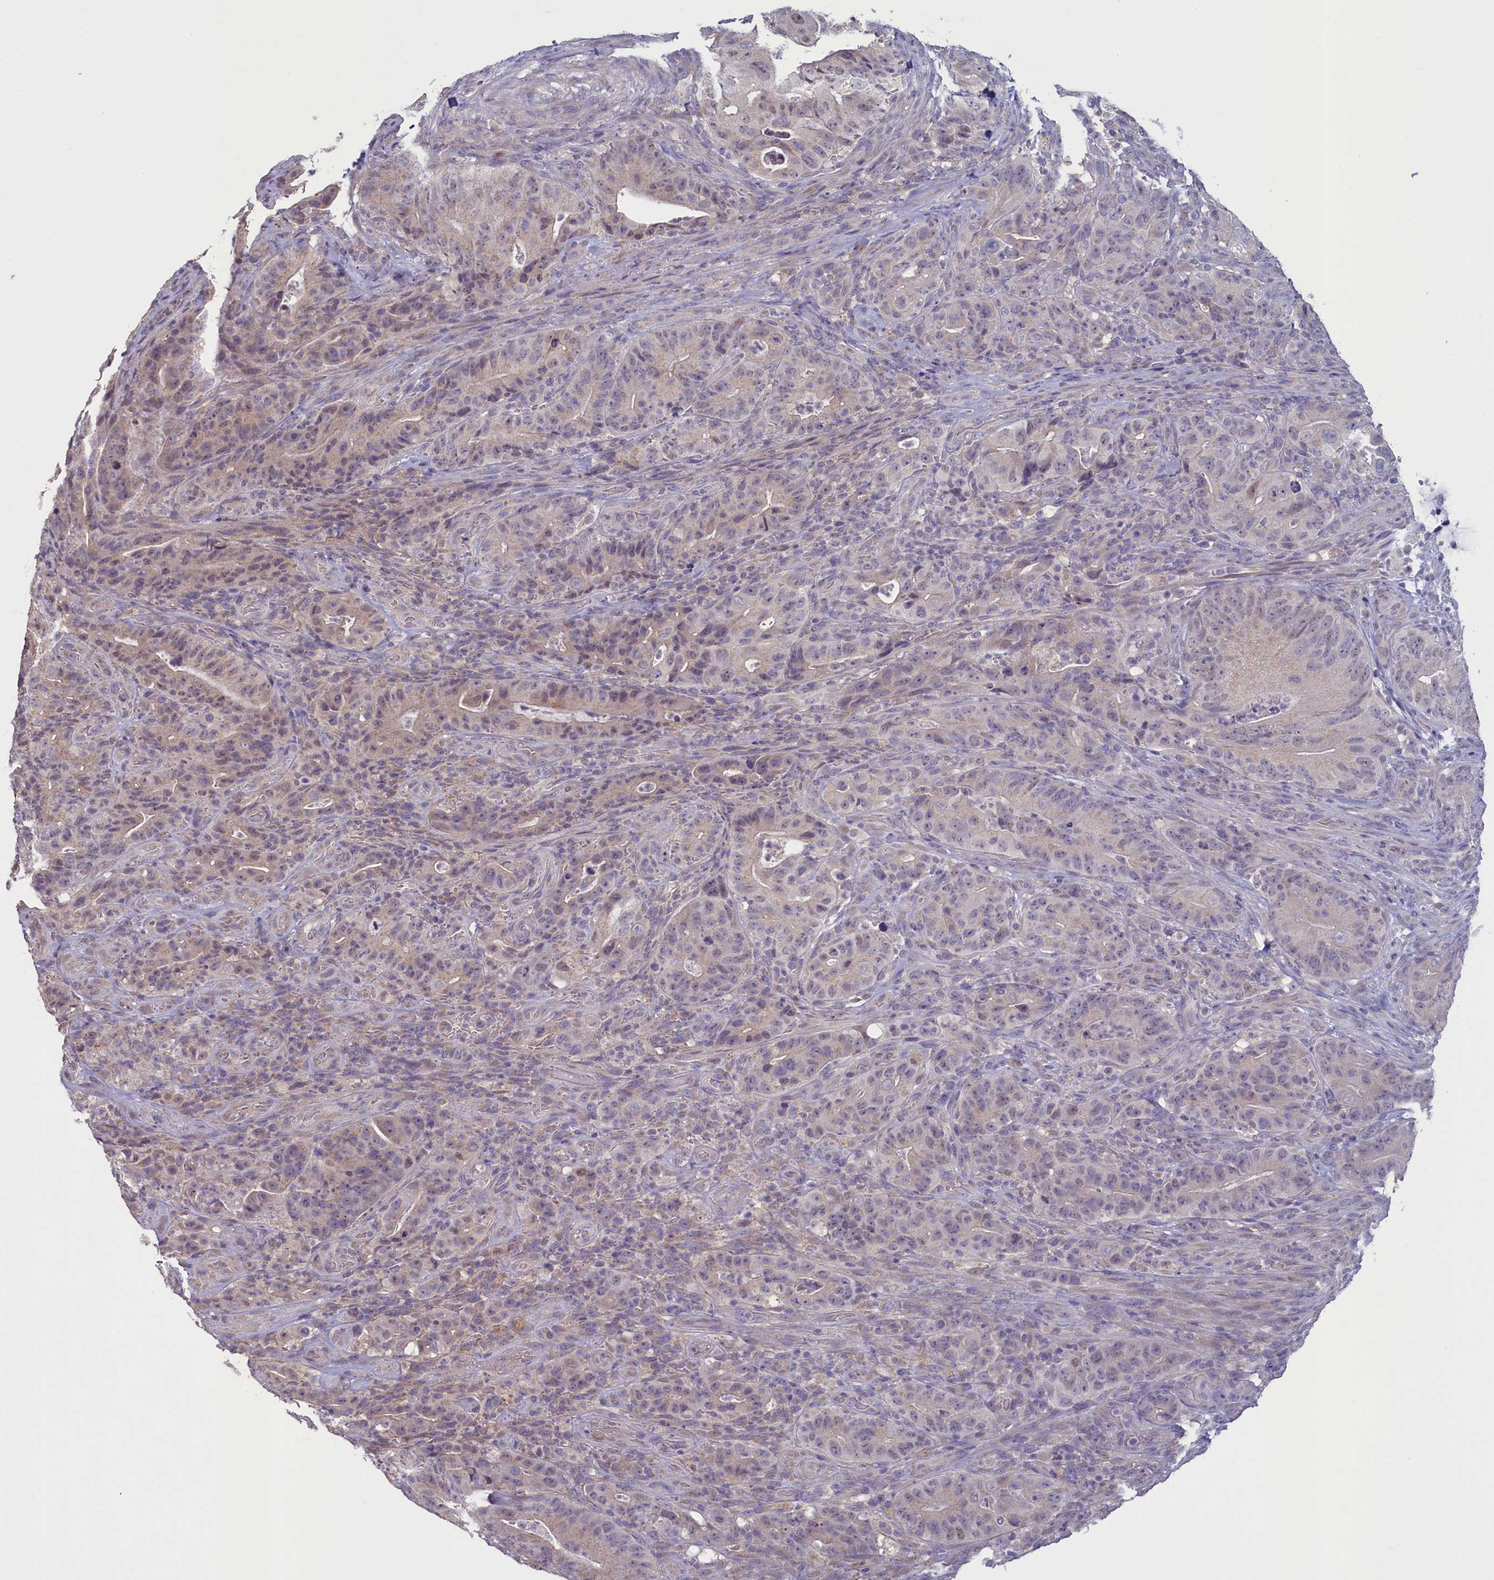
{"staining": {"intensity": "weak", "quantity": "<25%", "location": "nuclear"}, "tissue": "colorectal cancer", "cell_type": "Tumor cells", "image_type": "cancer", "snomed": [{"axis": "morphology", "description": "Normal tissue, NOS"}, {"axis": "topography", "description": "Colon"}], "caption": "The micrograph reveals no significant staining in tumor cells of colorectal cancer.", "gene": "ATF7IP2", "patient": {"sex": "female", "age": 82}}